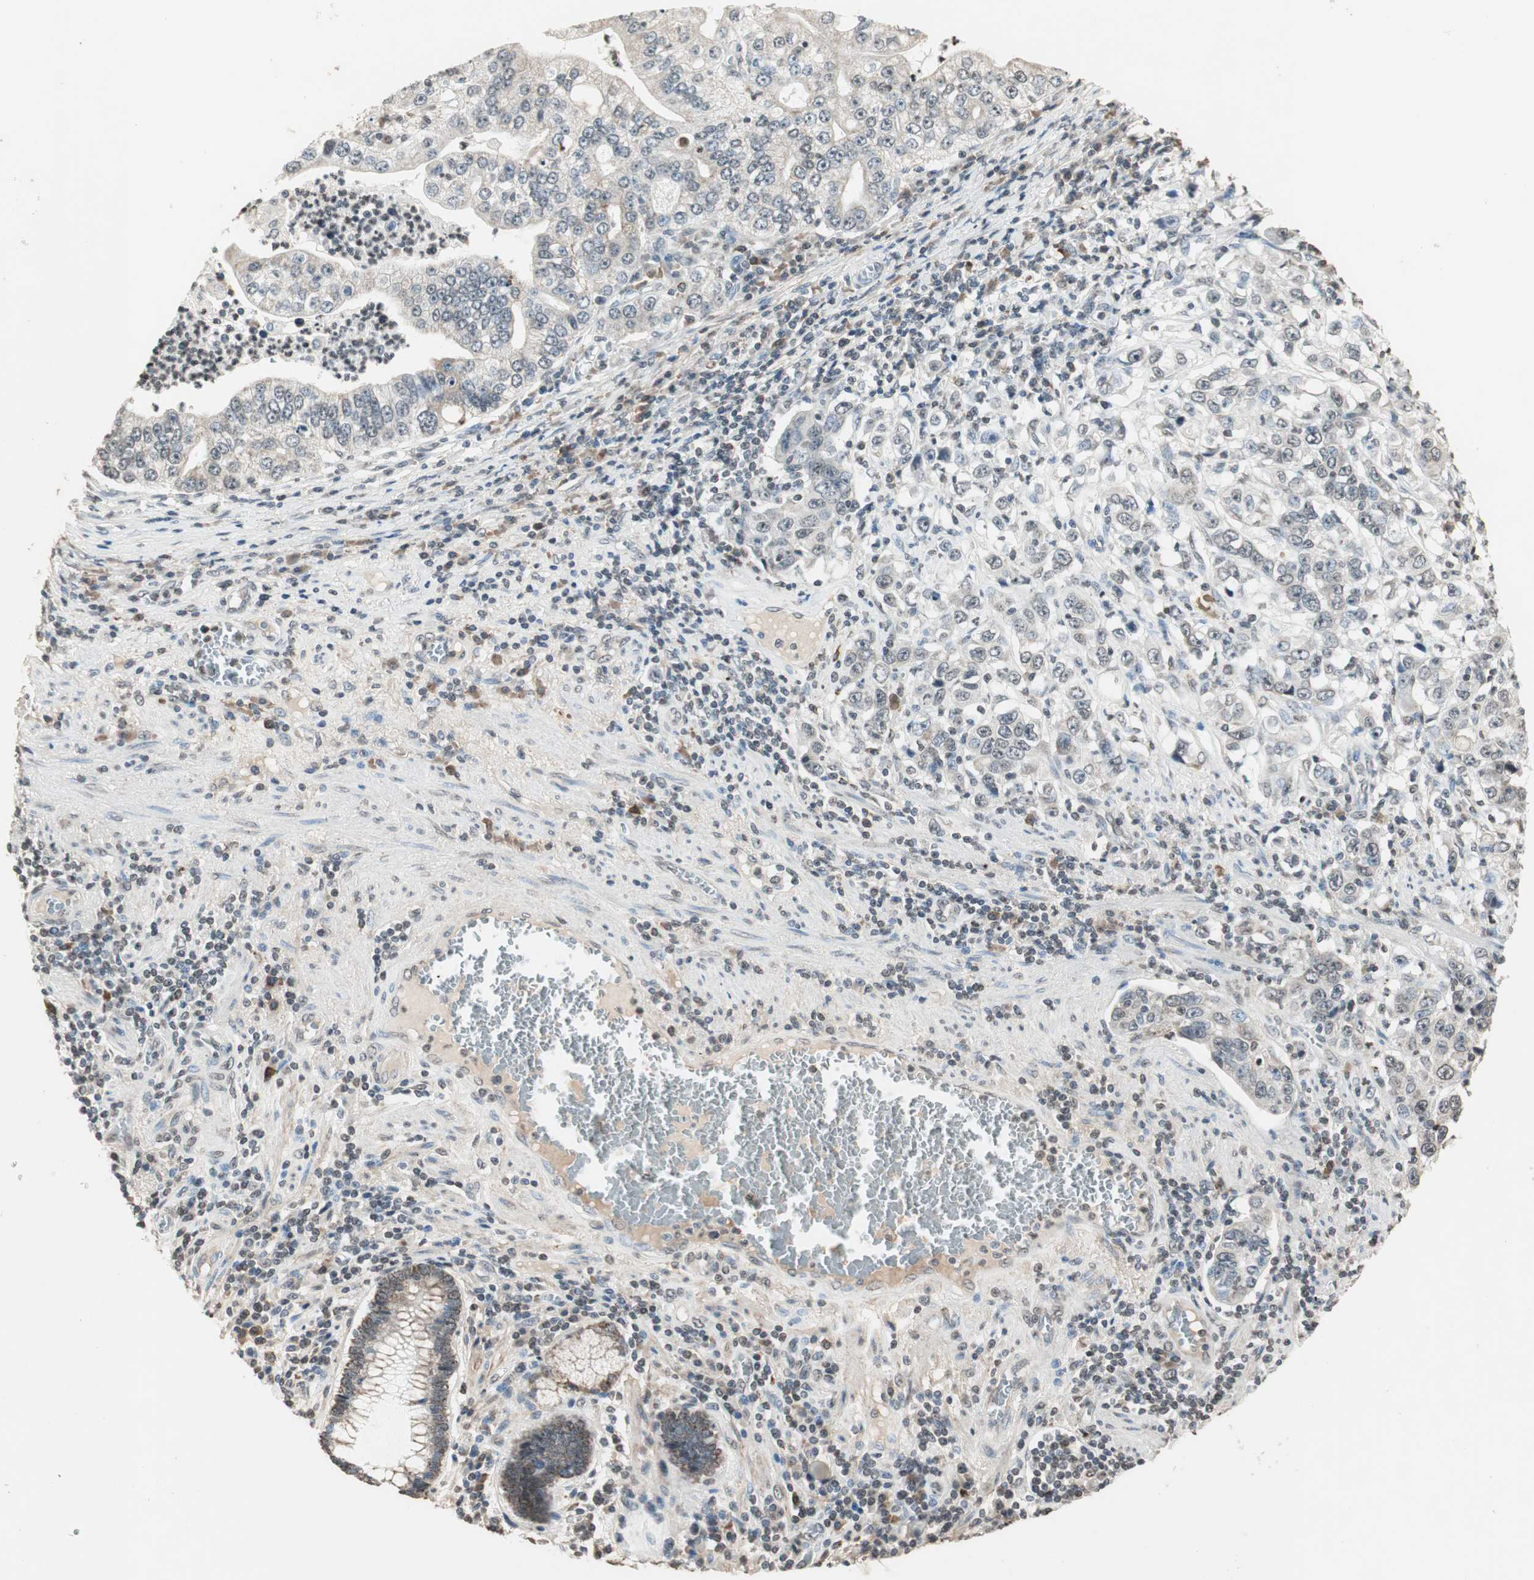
{"staining": {"intensity": "negative", "quantity": "none", "location": "none"}, "tissue": "stomach cancer", "cell_type": "Tumor cells", "image_type": "cancer", "snomed": [{"axis": "morphology", "description": "Adenocarcinoma, NOS"}, {"axis": "topography", "description": "Stomach, lower"}], "caption": "Protein analysis of stomach cancer (adenocarcinoma) demonstrates no significant staining in tumor cells.", "gene": "PRELID1", "patient": {"sex": "female", "age": 72}}